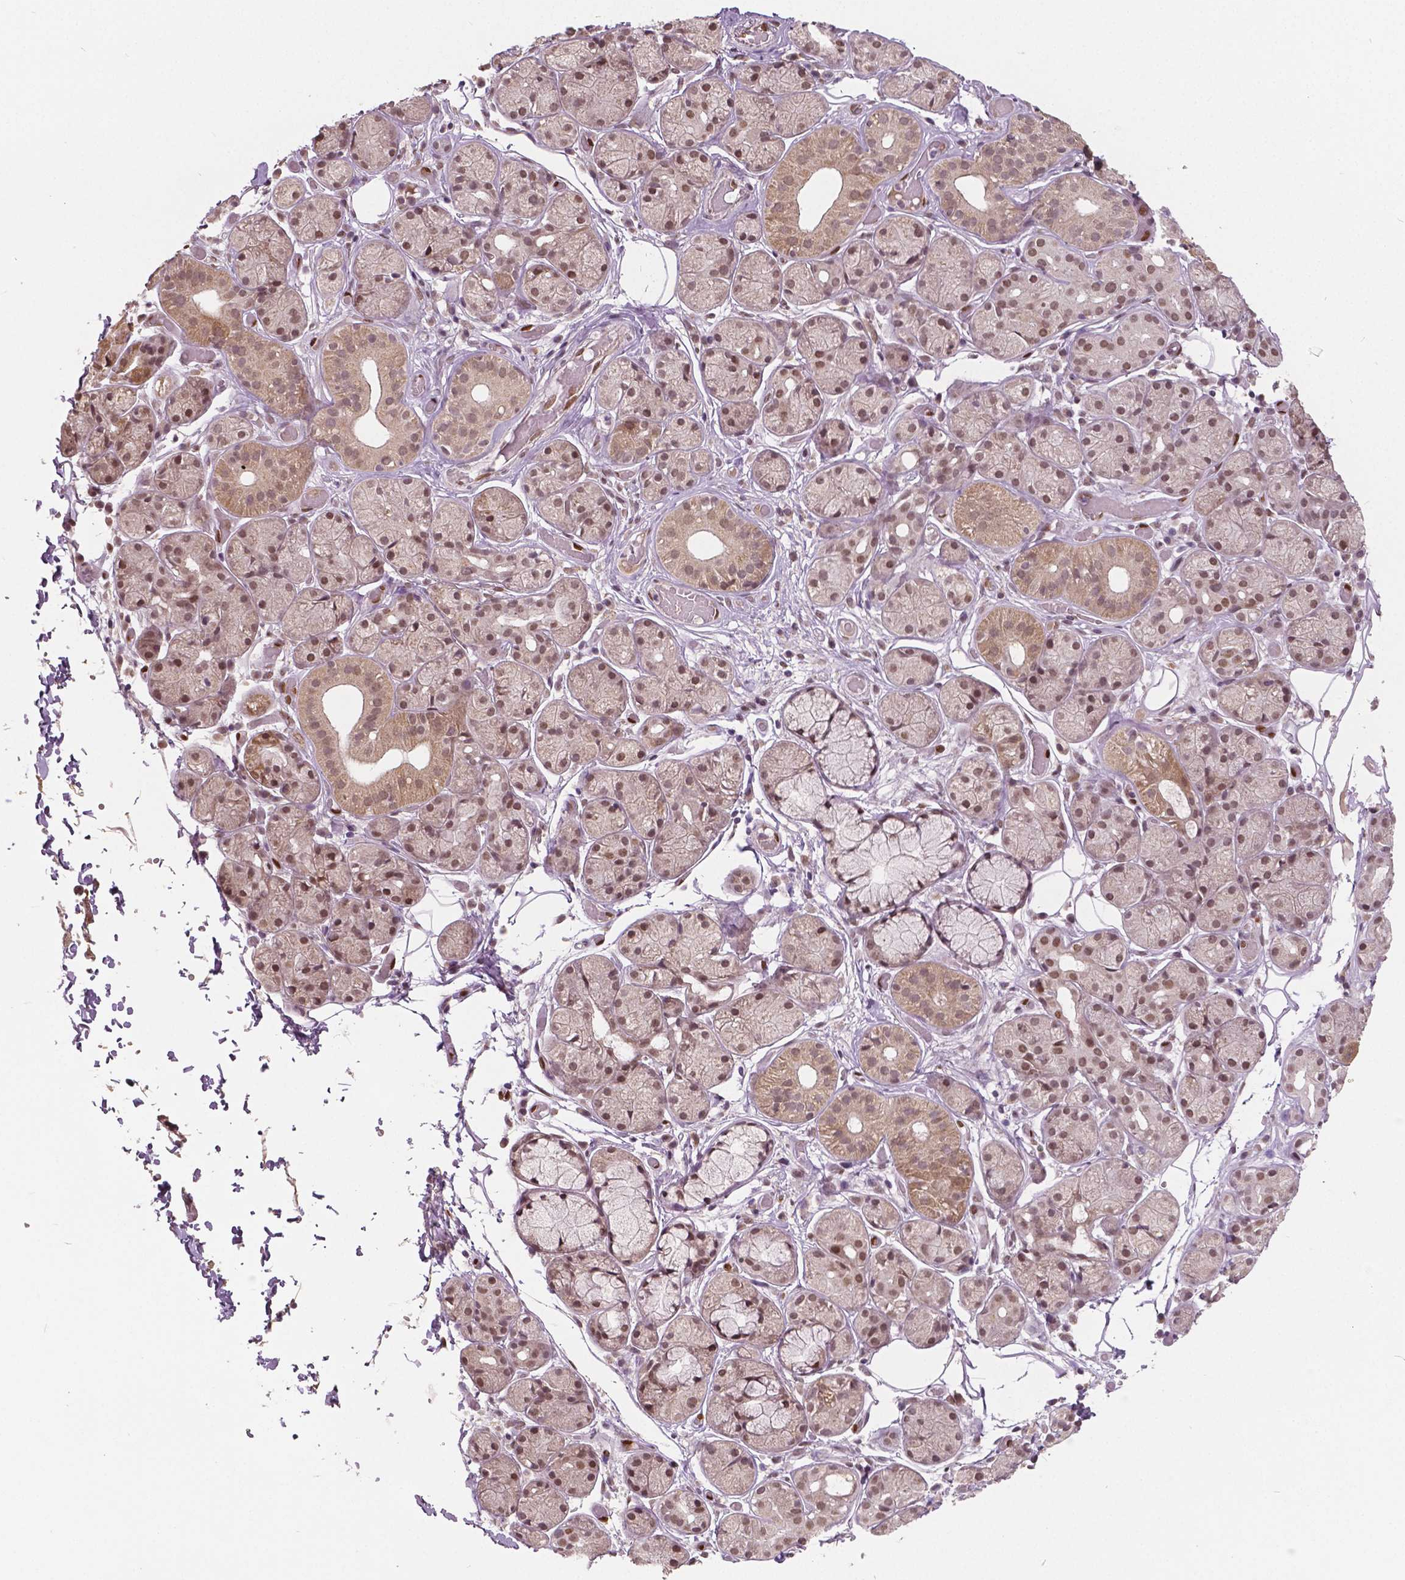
{"staining": {"intensity": "weak", "quantity": ">75%", "location": "nuclear"}, "tissue": "salivary gland", "cell_type": "Glandular cells", "image_type": "normal", "snomed": [{"axis": "morphology", "description": "Normal tissue, NOS"}, {"axis": "topography", "description": "Salivary gland"}, {"axis": "topography", "description": "Peripheral nerve tissue"}], "caption": "Salivary gland stained with DAB (3,3'-diaminobenzidine) IHC demonstrates low levels of weak nuclear staining in about >75% of glandular cells. Nuclei are stained in blue.", "gene": "HMBOX1", "patient": {"sex": "male", "age": 71}}